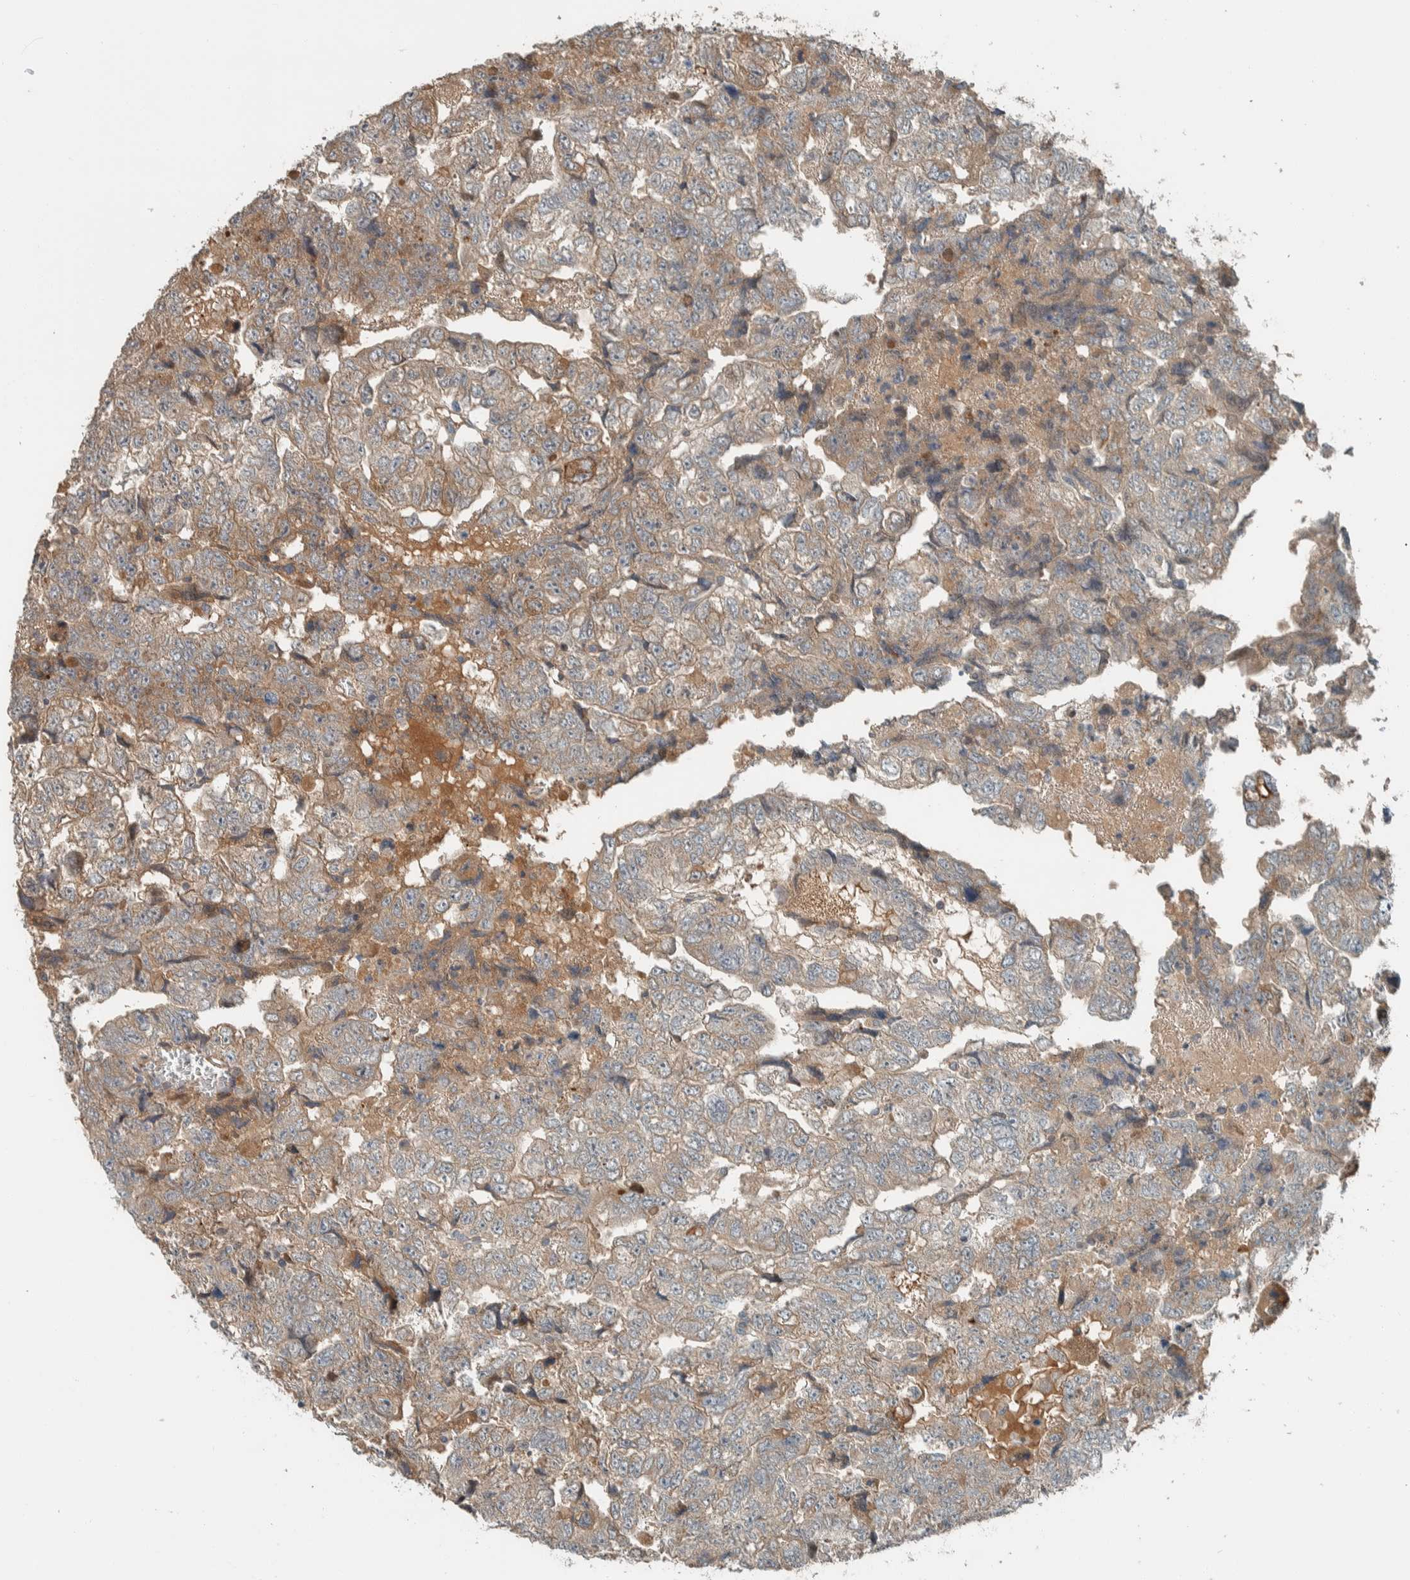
{"staining": {"intensity": "weak", "quantity": ">75%", "location": "cytoplasmic/membranous"}, "tissue": "testis cancer", "cell_type": "Tumor cells", "image_type": "cancer", "snomed": [{"axis": "morphology", "description": "Carcinoma, Embryonal, NOS"}, {"axis": "topography", "description": "Testis"}], "caption": "Testis cancer was stained to show a protein in brown. There is low levels of weak cytoplasmic/membranous staining in approximately >75% of tumor cells.", "gene": "NBR1", "patient": {"sex": "male", "age": 36}}